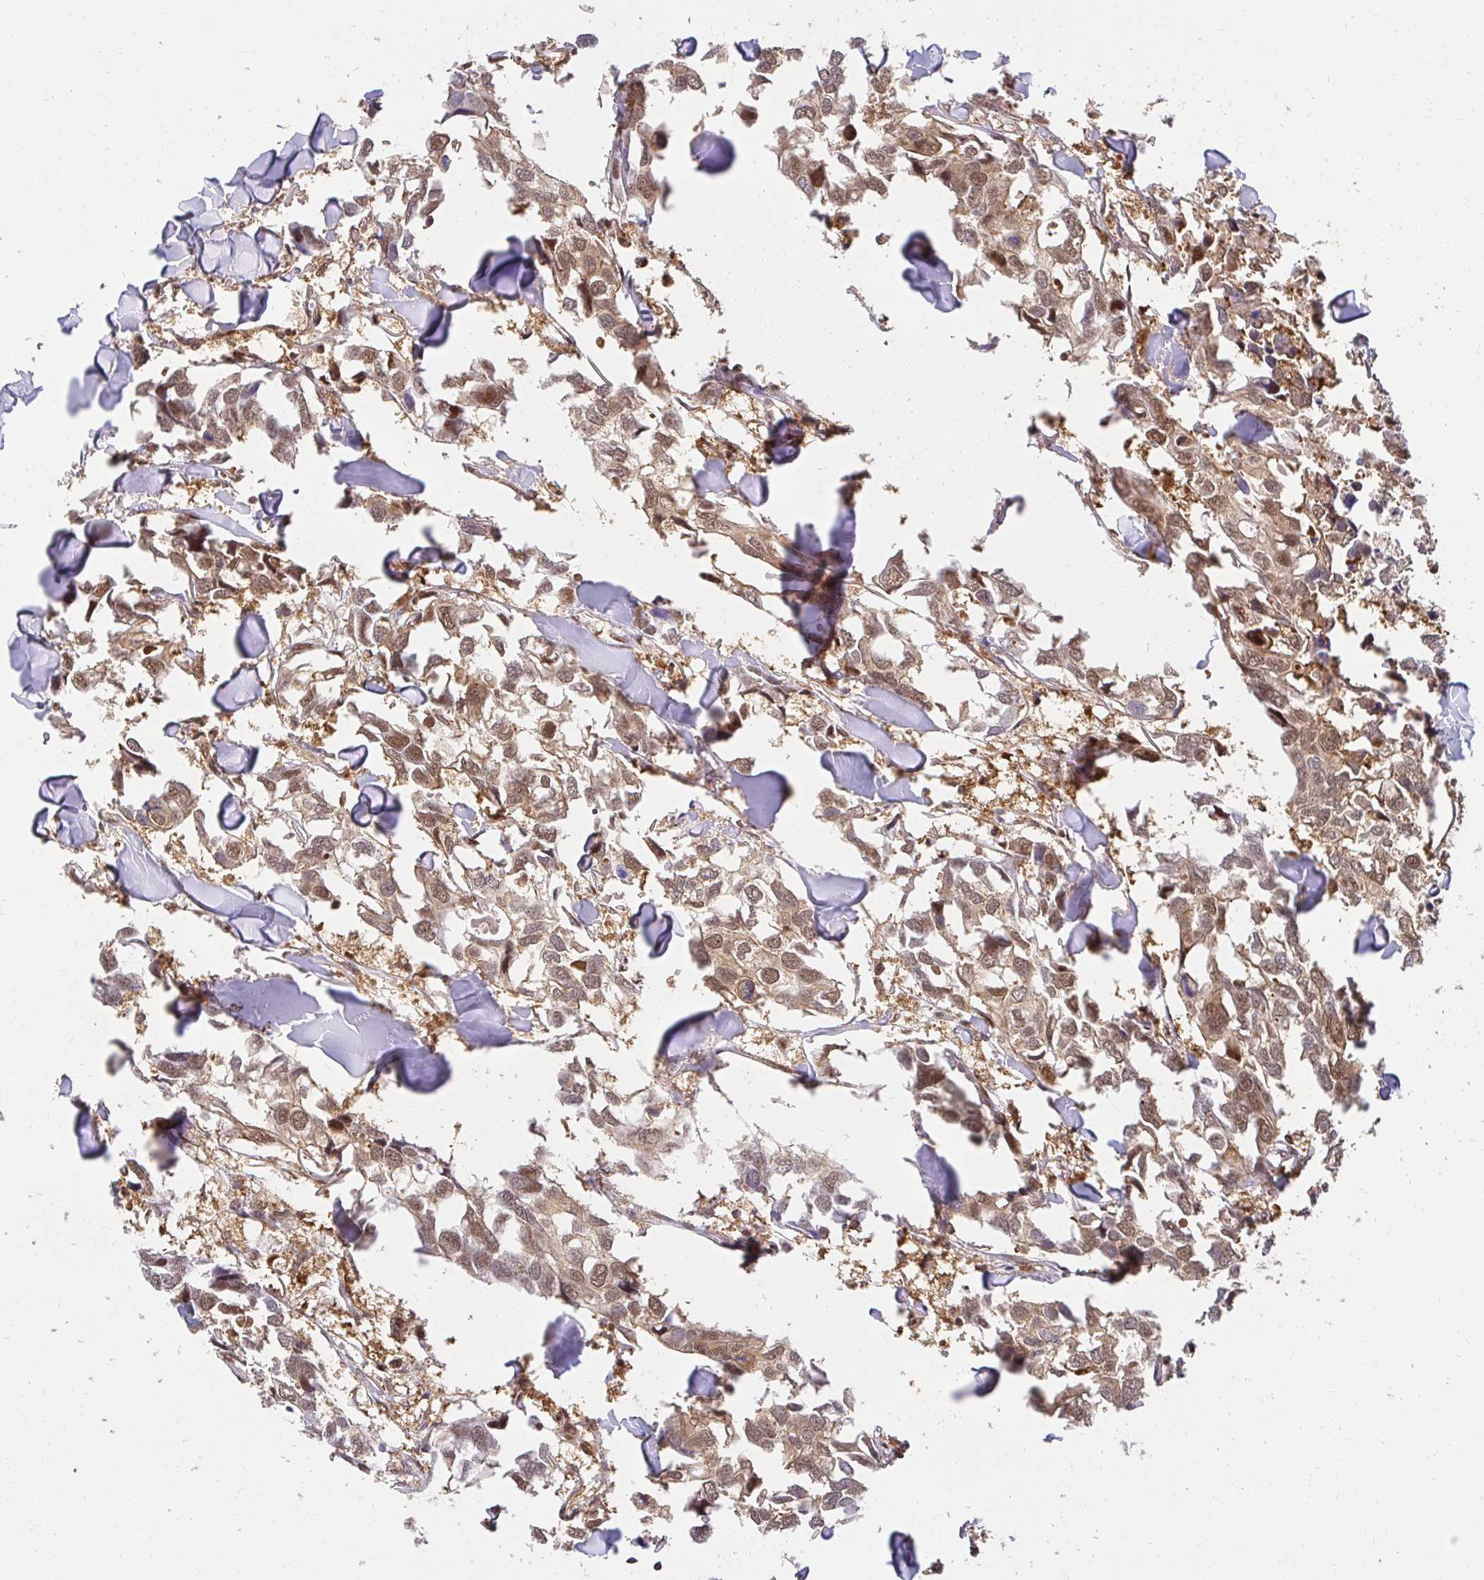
{"staining": {"intensity": "moderate", "quantity": ">75%", "location": "cytoplasmic/membranous,nuclear"}, "tissue": "breast cancer", "cell_type": "Tumor cells", "image_type": "cancer", "snomed": [{"axis": "morphology", "description": "Duct carcinoma"}, {"axis": "topography", "description": "Breast"}], "caption": "Invasive ductal carcinoma (breast) tissue shows moderate cytoplasmic/membranous and nuclear staining in about >75% of tumor cells, visualized by immunohistochemistry.", "gene": "PSMA4", "patient": {"sex": "female", "age": 83}}